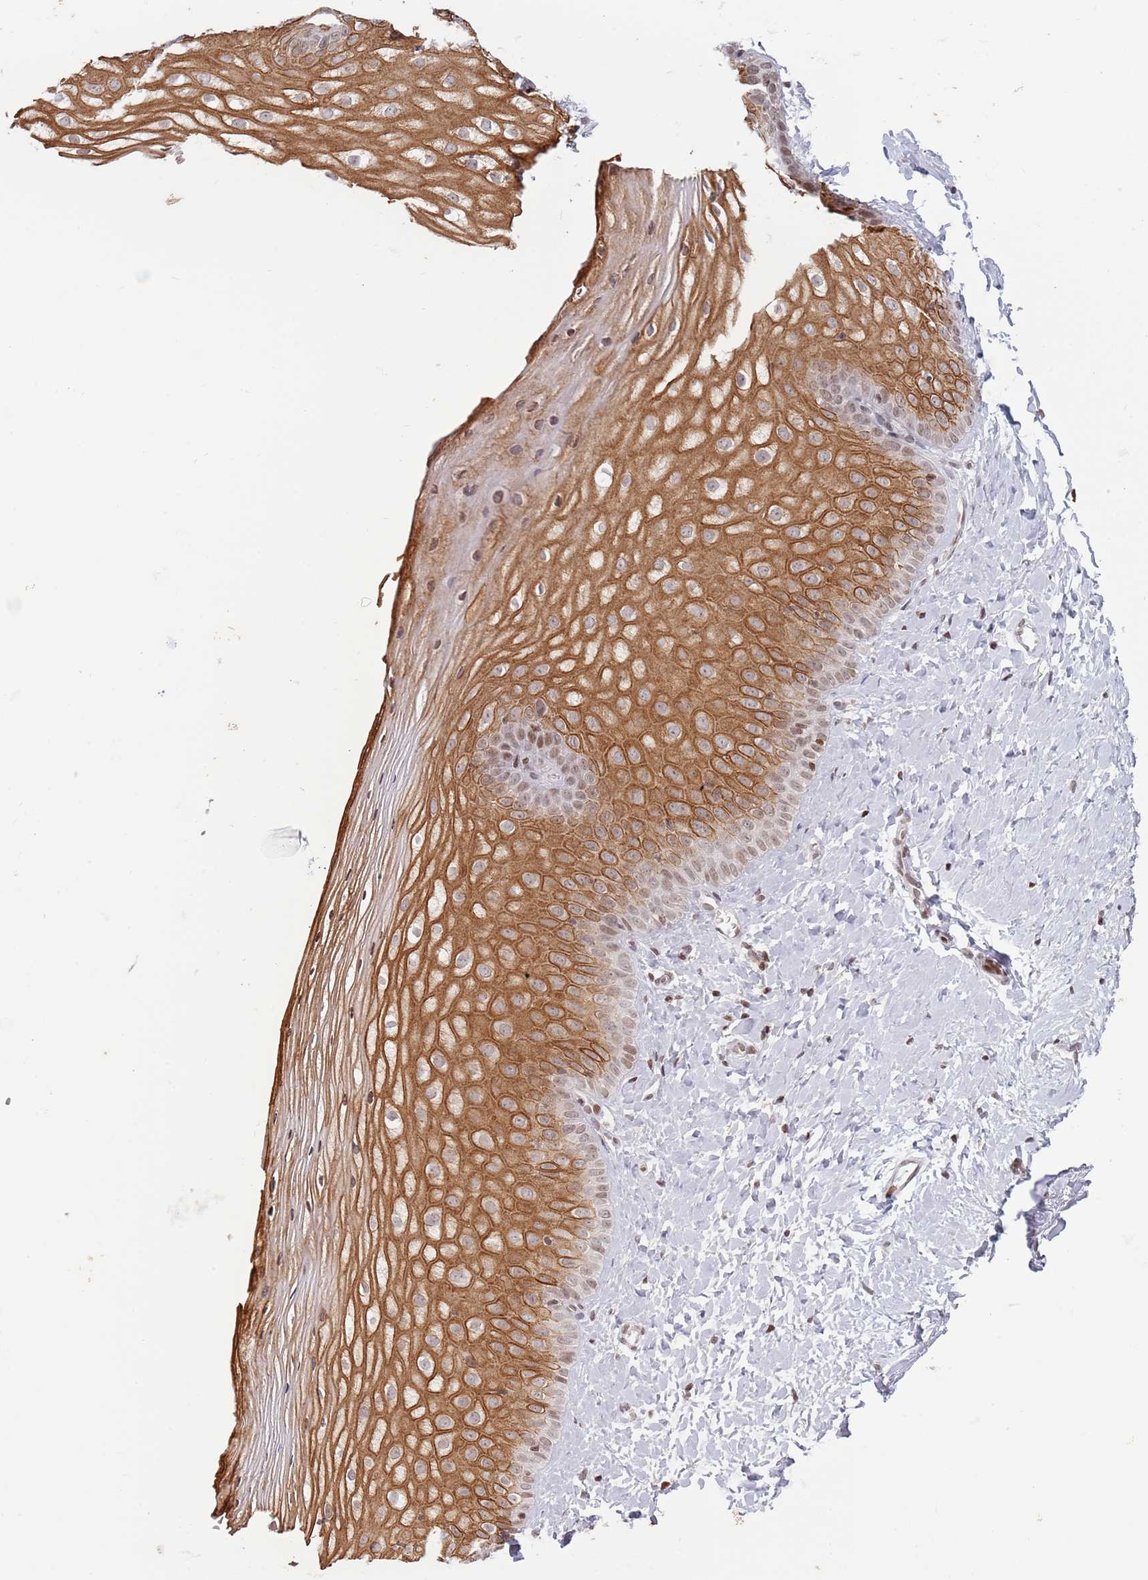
{"staining": {"intensity": "moderate", "quantity": ">75%", "location": "cytoplasmic/membranous,nuclear"}, "tissue": "vagina", "cell_type": "Squamous epithelial cells", "image_type": "normal", "snomed": [{"axis": "morphology", "description": "Normal tissue, NOS"}, {"axis": "topography", "description": "Vagina"}], "caption": "Moderate cytoplasmic/membranous,nuclear positivity for a protein is seen in about >75% of squamous epithelial cells of benign vagina using immunohistochemistry.", "gene": "SH3RF3", "patient": {"sex": "female", "age": 65}}